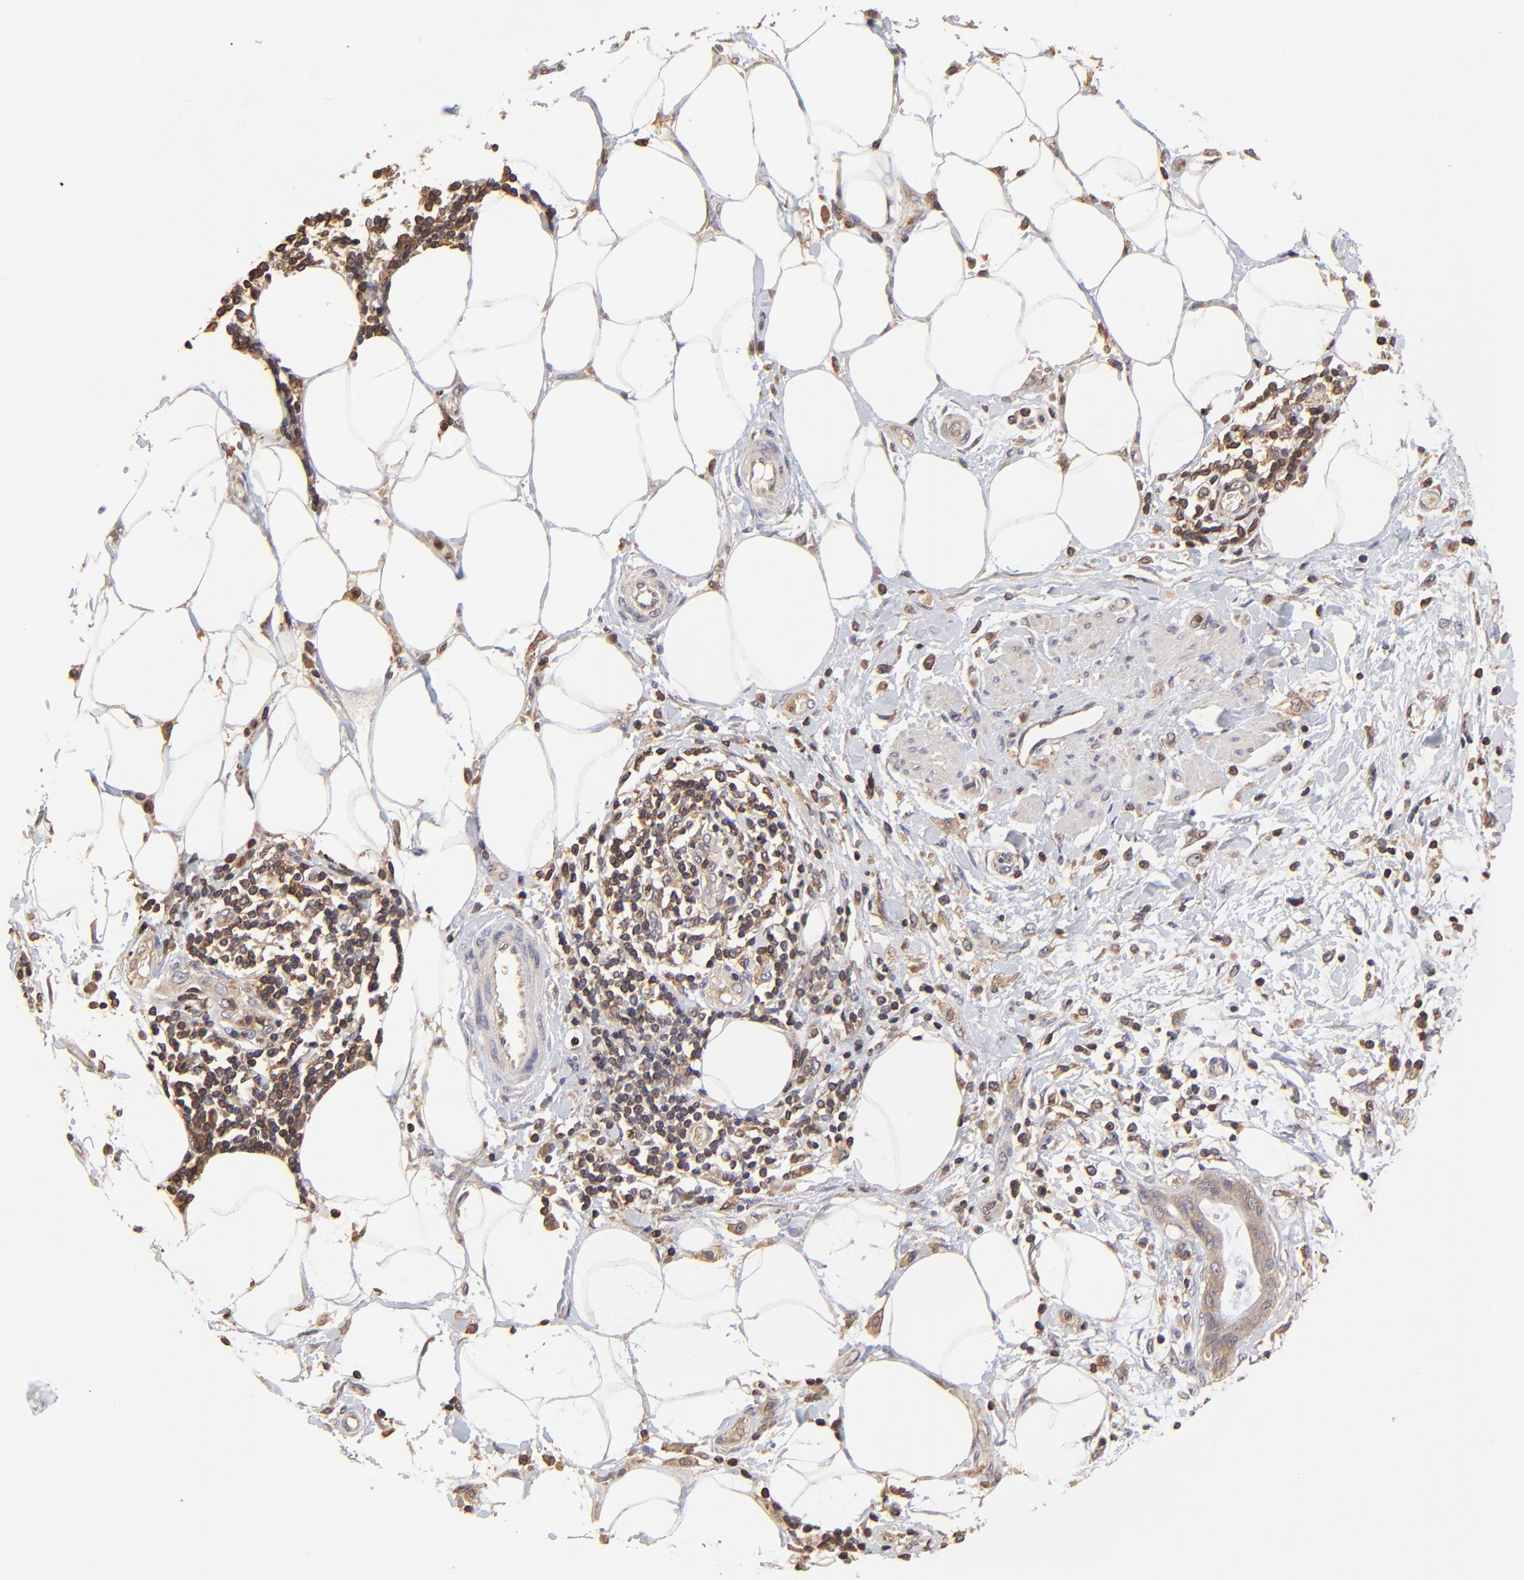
{"staining": {"intensity": "moderate", "quantity": ">75%", "location": "cytoplasmic/membranous"}, "tissue": "pancreatic cancer", "cell_type": "Tumor cells", "image_type": "cancer", "snomed": [{"axis": "morphology", "description": "Adenocarcinoma, NOS"}, {"axis": "topography", "description": "Pancreas"}], "caption": "Approximately >75% of tumor cells in adenocarcinoma (pancreatic) show moderate cytoplasmic/membranous protein expression as visualized by brown immunohistochemical staining.", "gene": "STON2", "patient": {"sex": "female", "age": 64}}